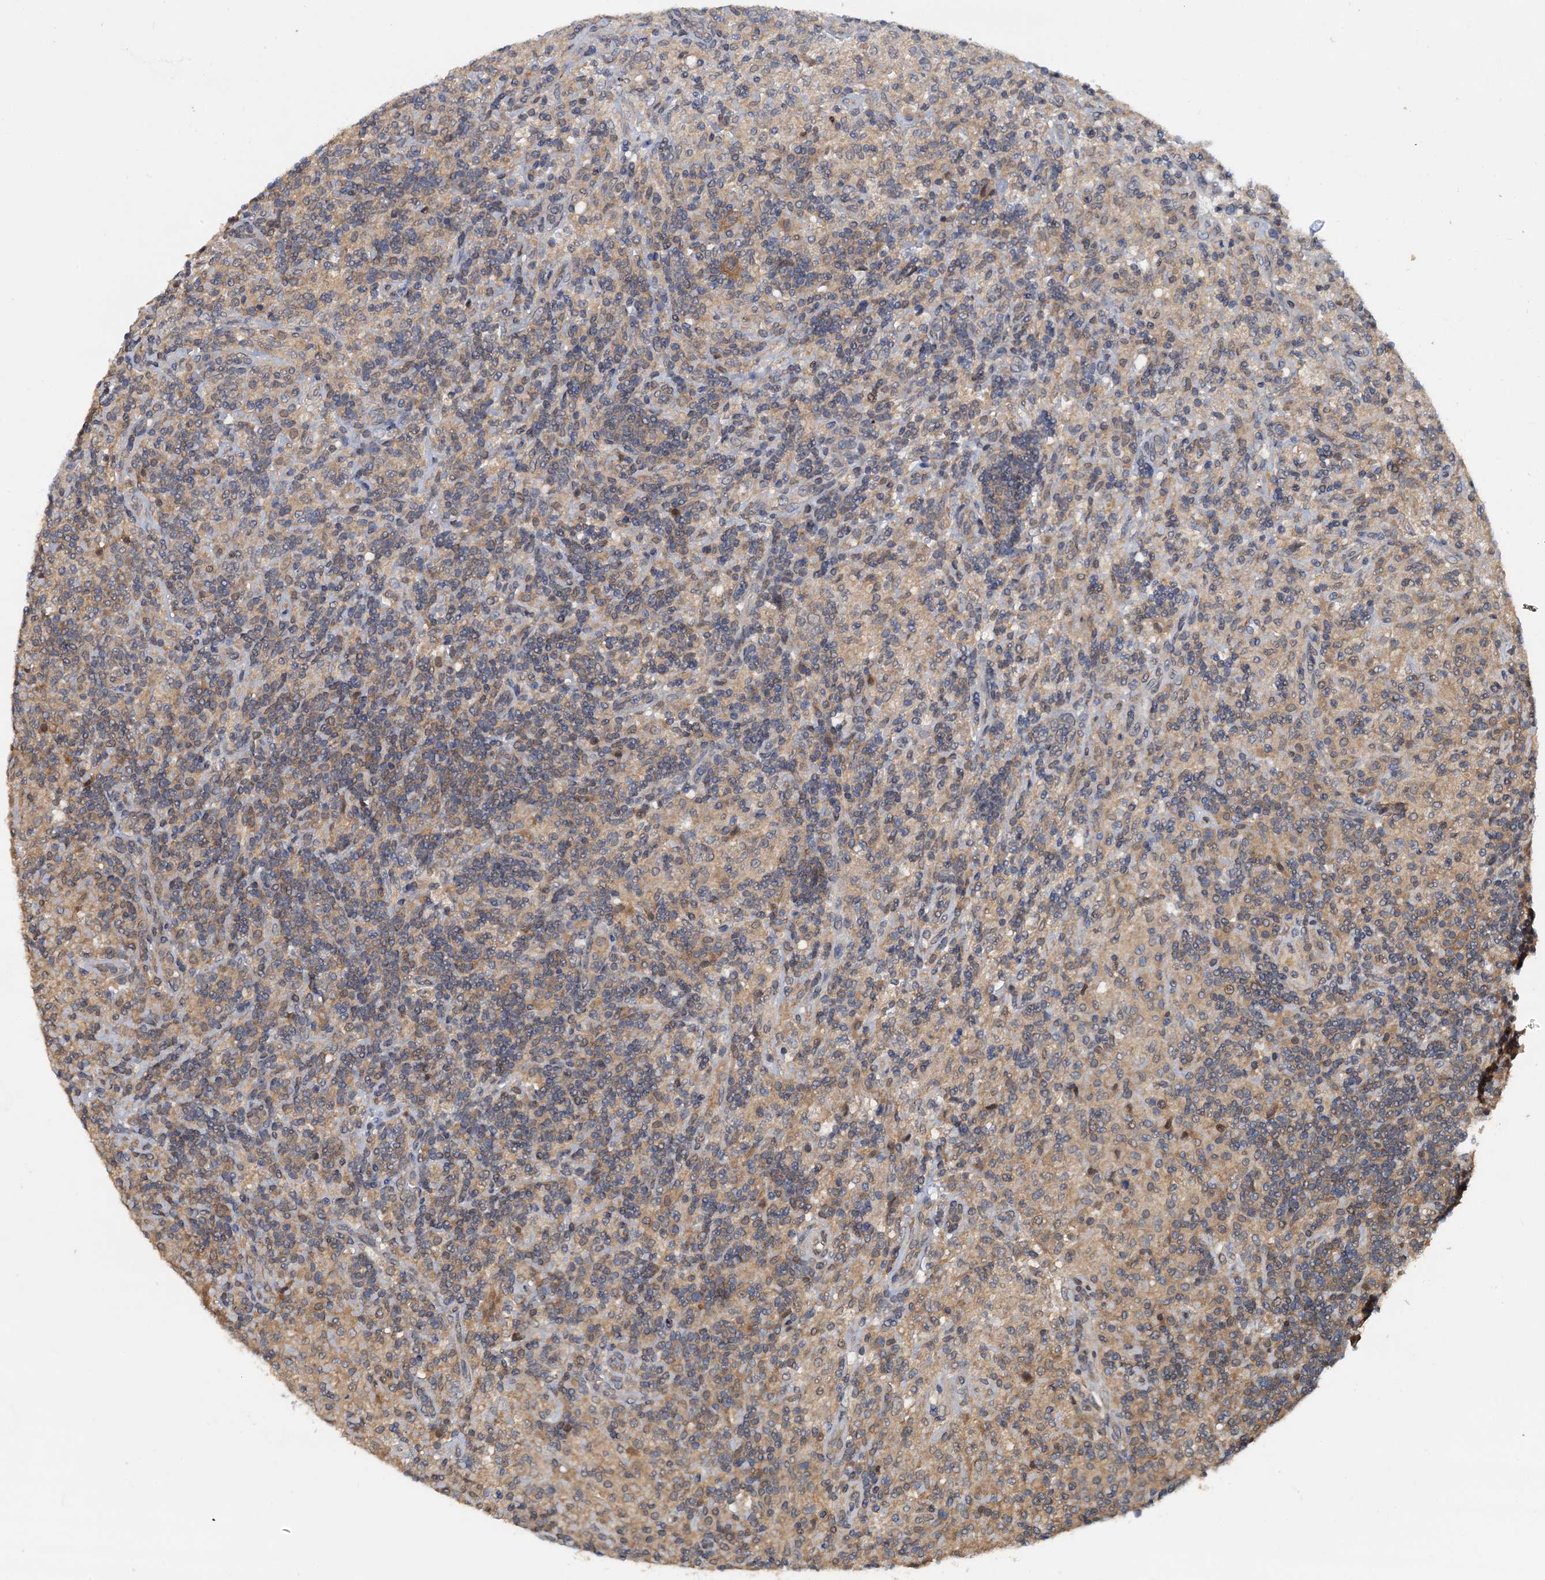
{"staining": {"intensity": "moderate", "quantity": ">75%", "location": "cytoplasmic/membranous"}, "tissue": "lymphoma", "cell_type": "Tumor cells", "image_type": "cancer", "snomed": [{"axis": "morphology", "description": "Hodgkin's disease, NOS"}, {"axis": "topography", "description": "Lymph node"}], "caption": "A medium amount of moderate cytoplasmic/membranous expression is present in approximately >75% of tumor cells in Hodgkin's disease tissue.", "gene": "PTGES3", "patient": {"sex": "male", "age": 70}}